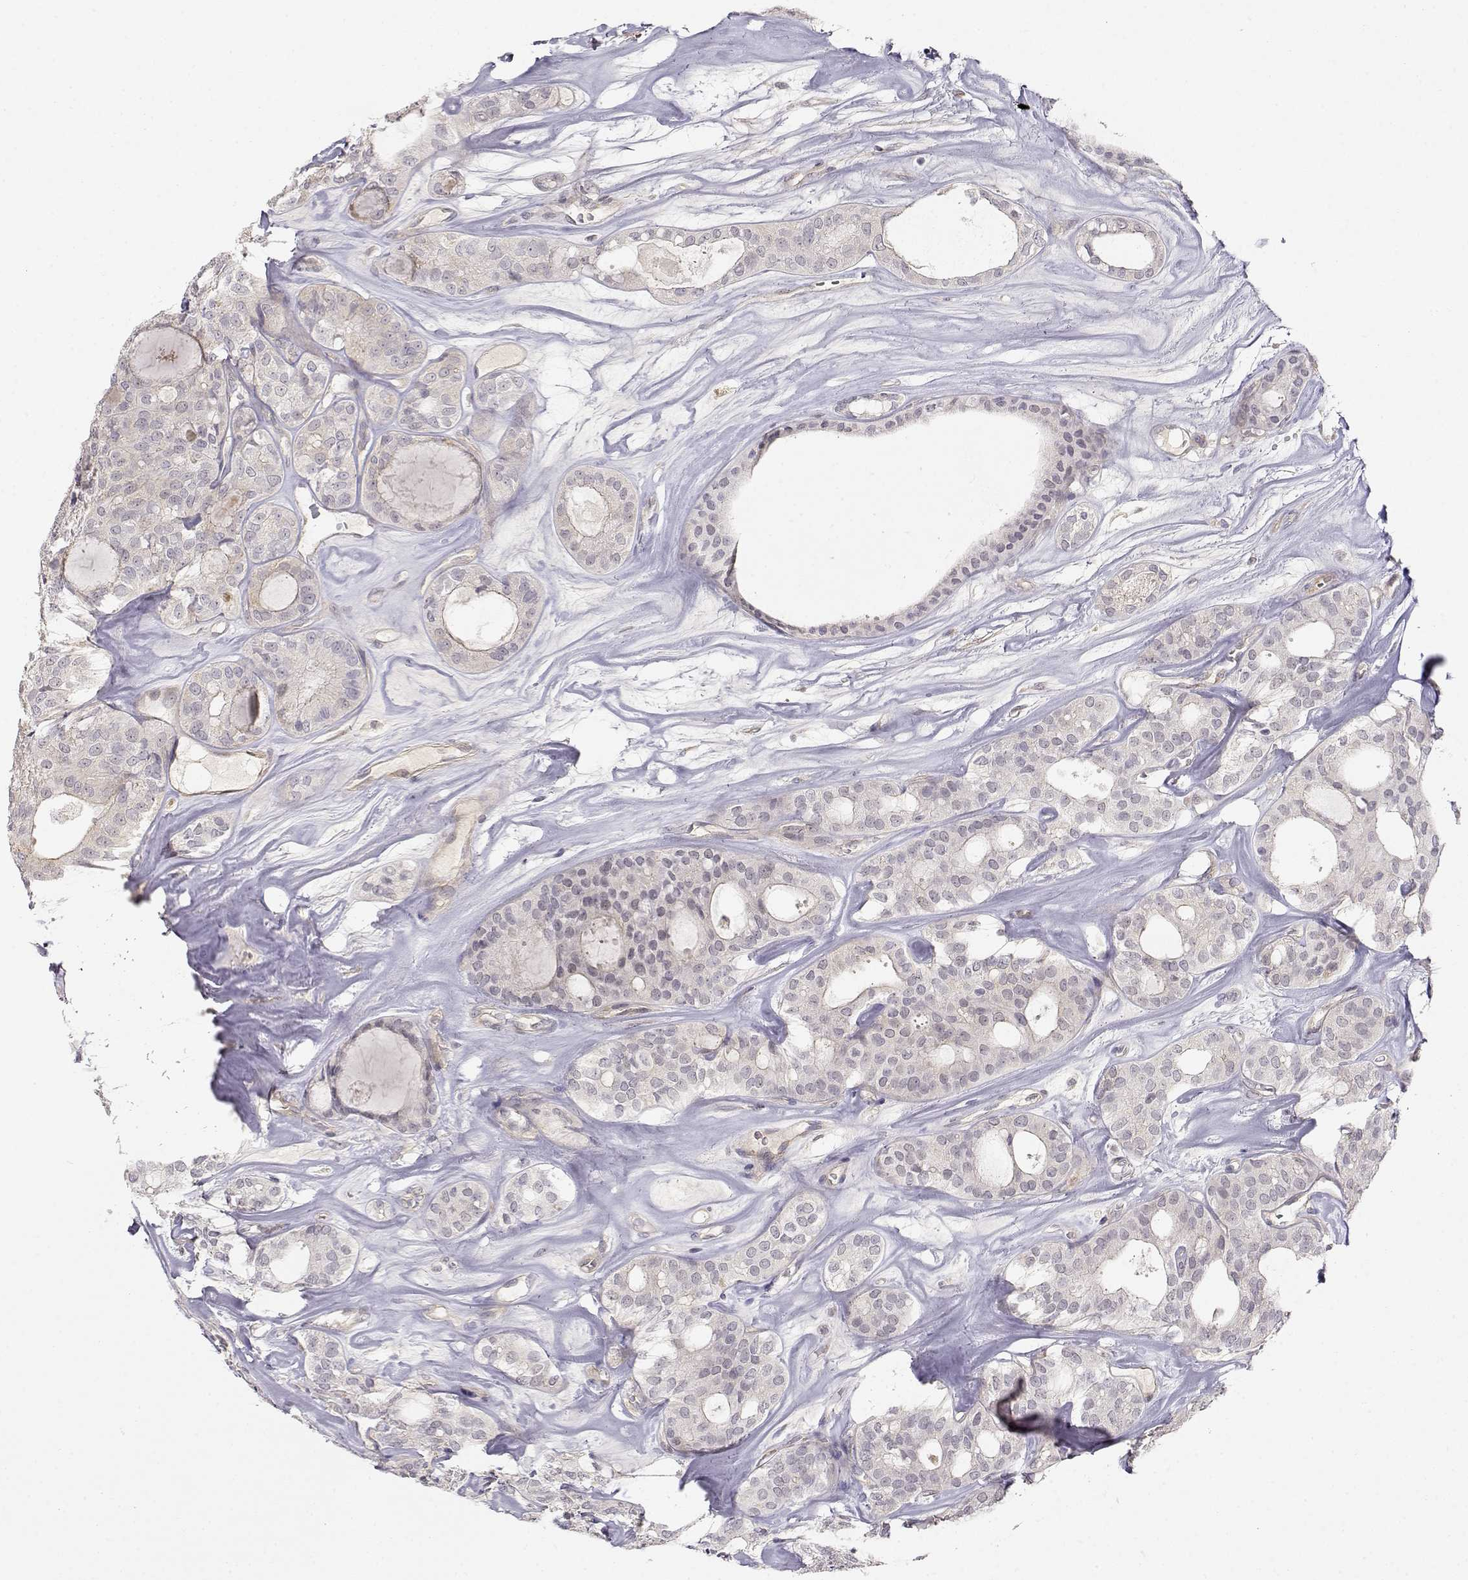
{"staining": {"intensity": "negative", "quantity": "none", "location": "none"}, "tissue": "thyroid cancer", "cell_type": "Tumor cells", "image_type": "cancer", "snomed": [{"axis": "morphology", "description": "Follicular adenoma carcinoma, NOS"}, {"axis": "topography", "description": "Thyroid gland"}], "caption": "Immunohistochemical staining of human follicular adenoma carcinoma (thyroid) demonstrates no significant positivity in tumor cells.", "gene": "EAF2", "patient": {"sex": "male", "age": 75}}